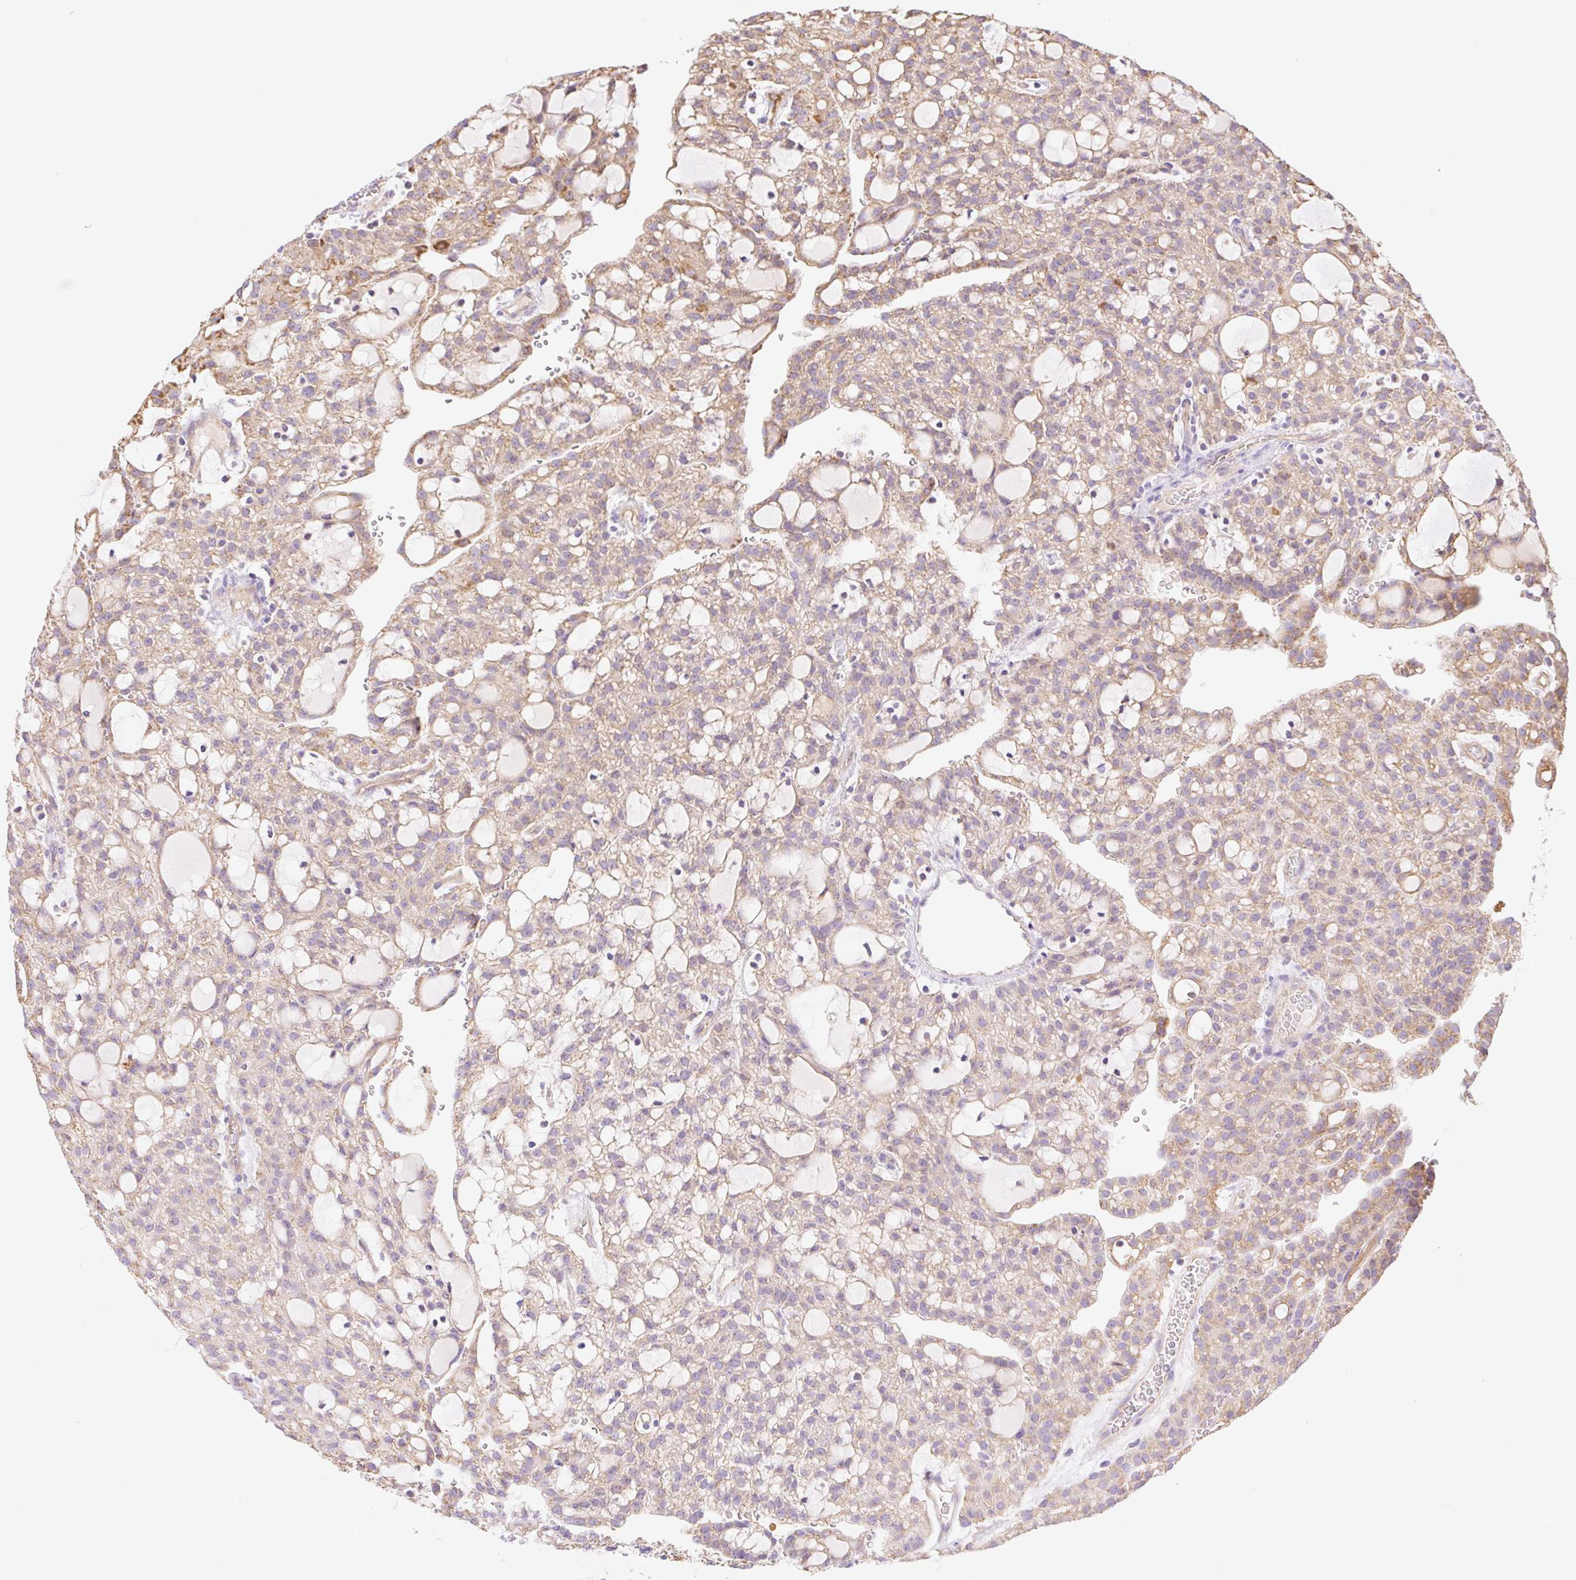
{"staining": {"intensity": "moderate", "quantity": ">75%", "location": "cytoplasmic/membranous"}, "tissue": "renal cancer", "cell_type": "Tumor cells", "image_type": "cancer", "snomed": [{"axis": "morphology", "description": "Adenocarcinoma, NOS"}, {"axis": "topography", "description": "Kidney"}], "caption": "Immunohistochemistry of adenocarcinoma (renal) exhibits medium levels of moderate cytoplasmic/membranous expression in approximately >75% of tumor cells.", "gene": "ESAM", "patient": {"sex": "male", "age": 63}}